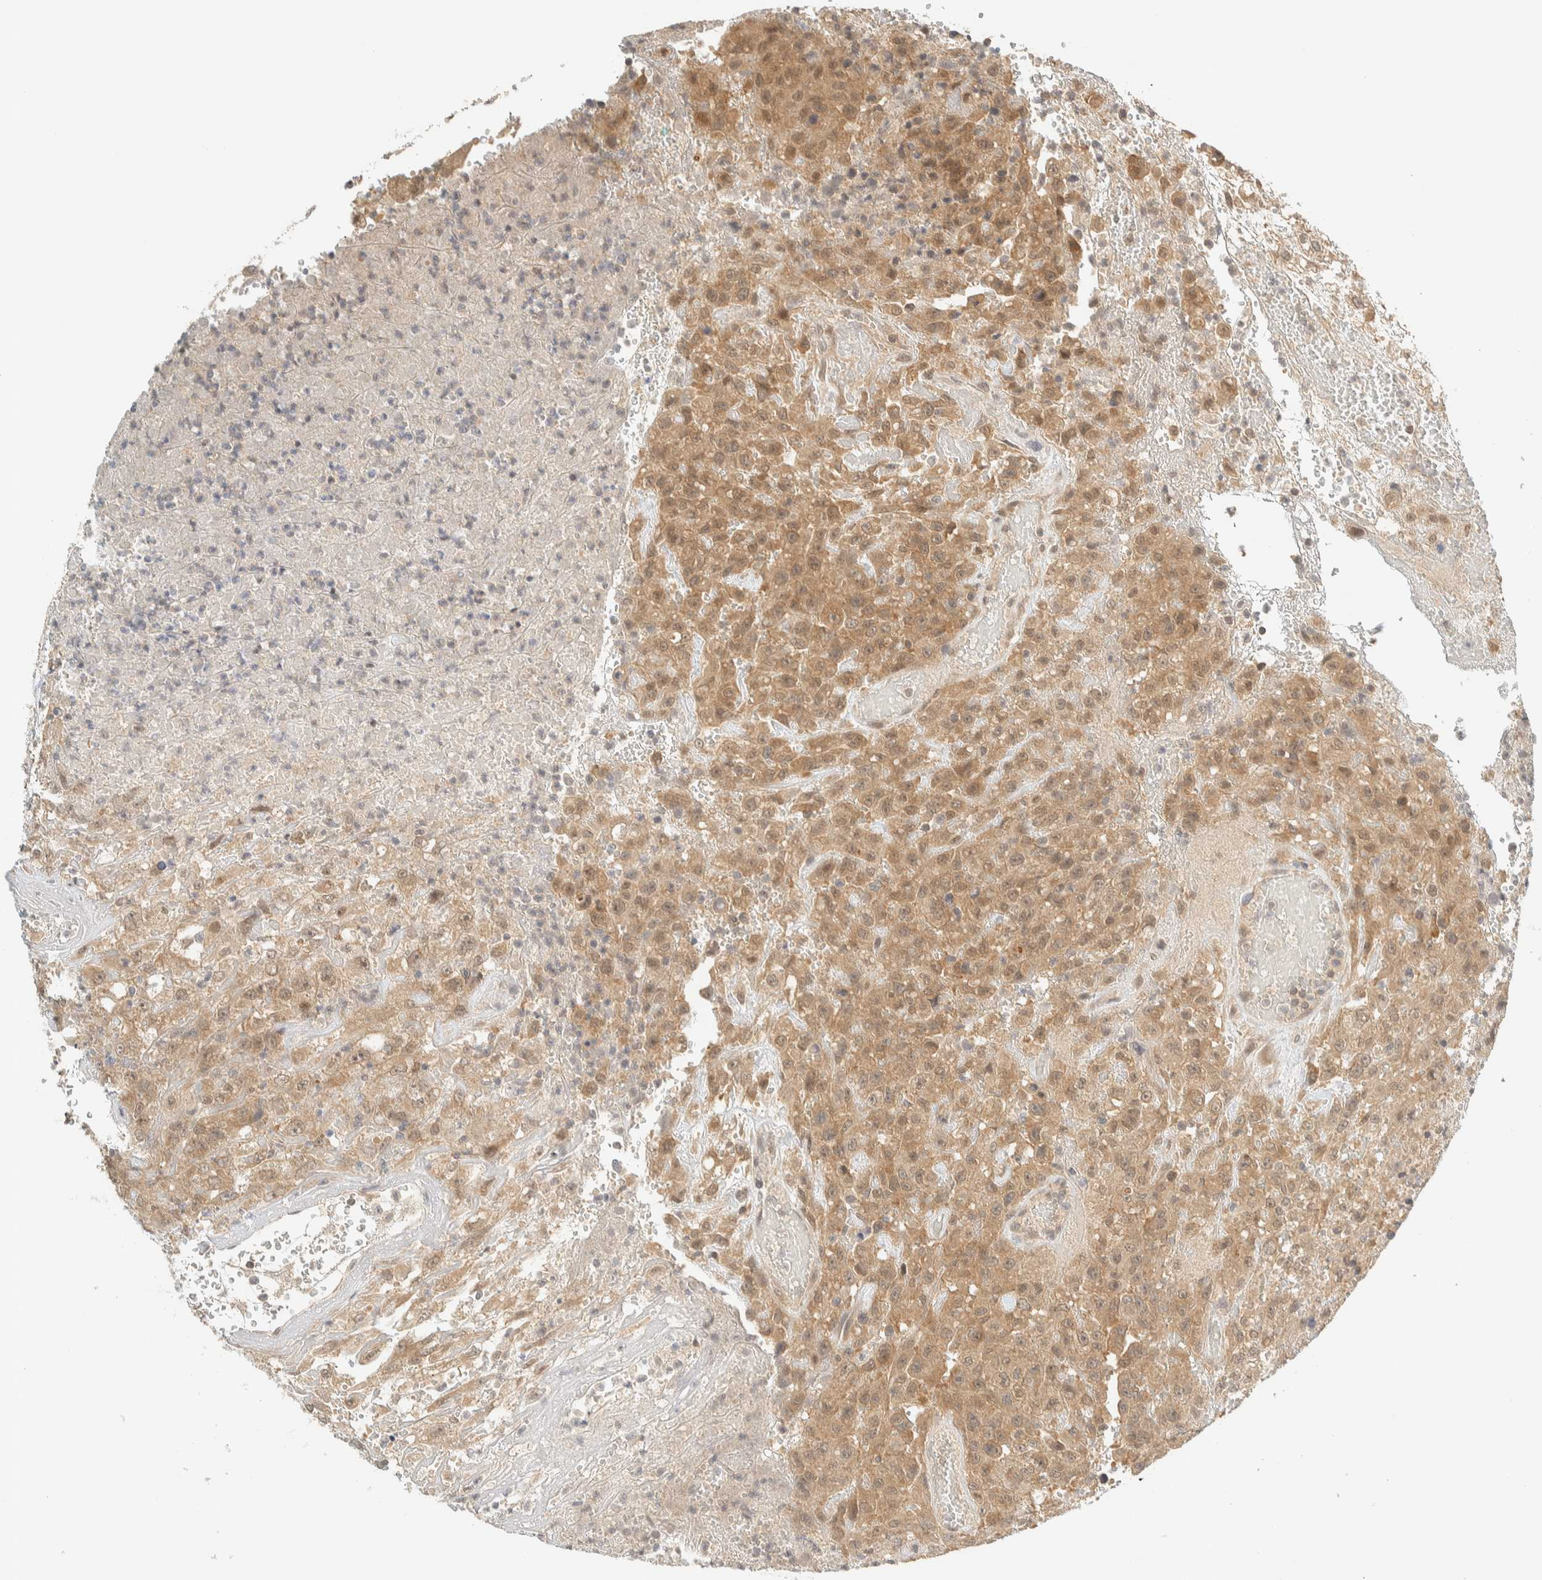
{"staining": {"intensity": "moderate", "quantity": ">75%", "location": "cytoplasmic/membranous"}, "tissue": "urothelial cancer", "cell_type": "Tumor cells", "image_type": "cancer", "snomed": [{"axis": "morphology", "description": "Urothelial carcinoma, High grade"}, {"axis": "topography", "description": "Urinary bladder"}], "caption": "A brown stain highlights moderate cytoplasmic/membranous staining of a protein in urothelial carcinoma (high-grade) tumor cells.", "gene": "KIFAP3", "patient": {"sex": "male", "age": 46}}